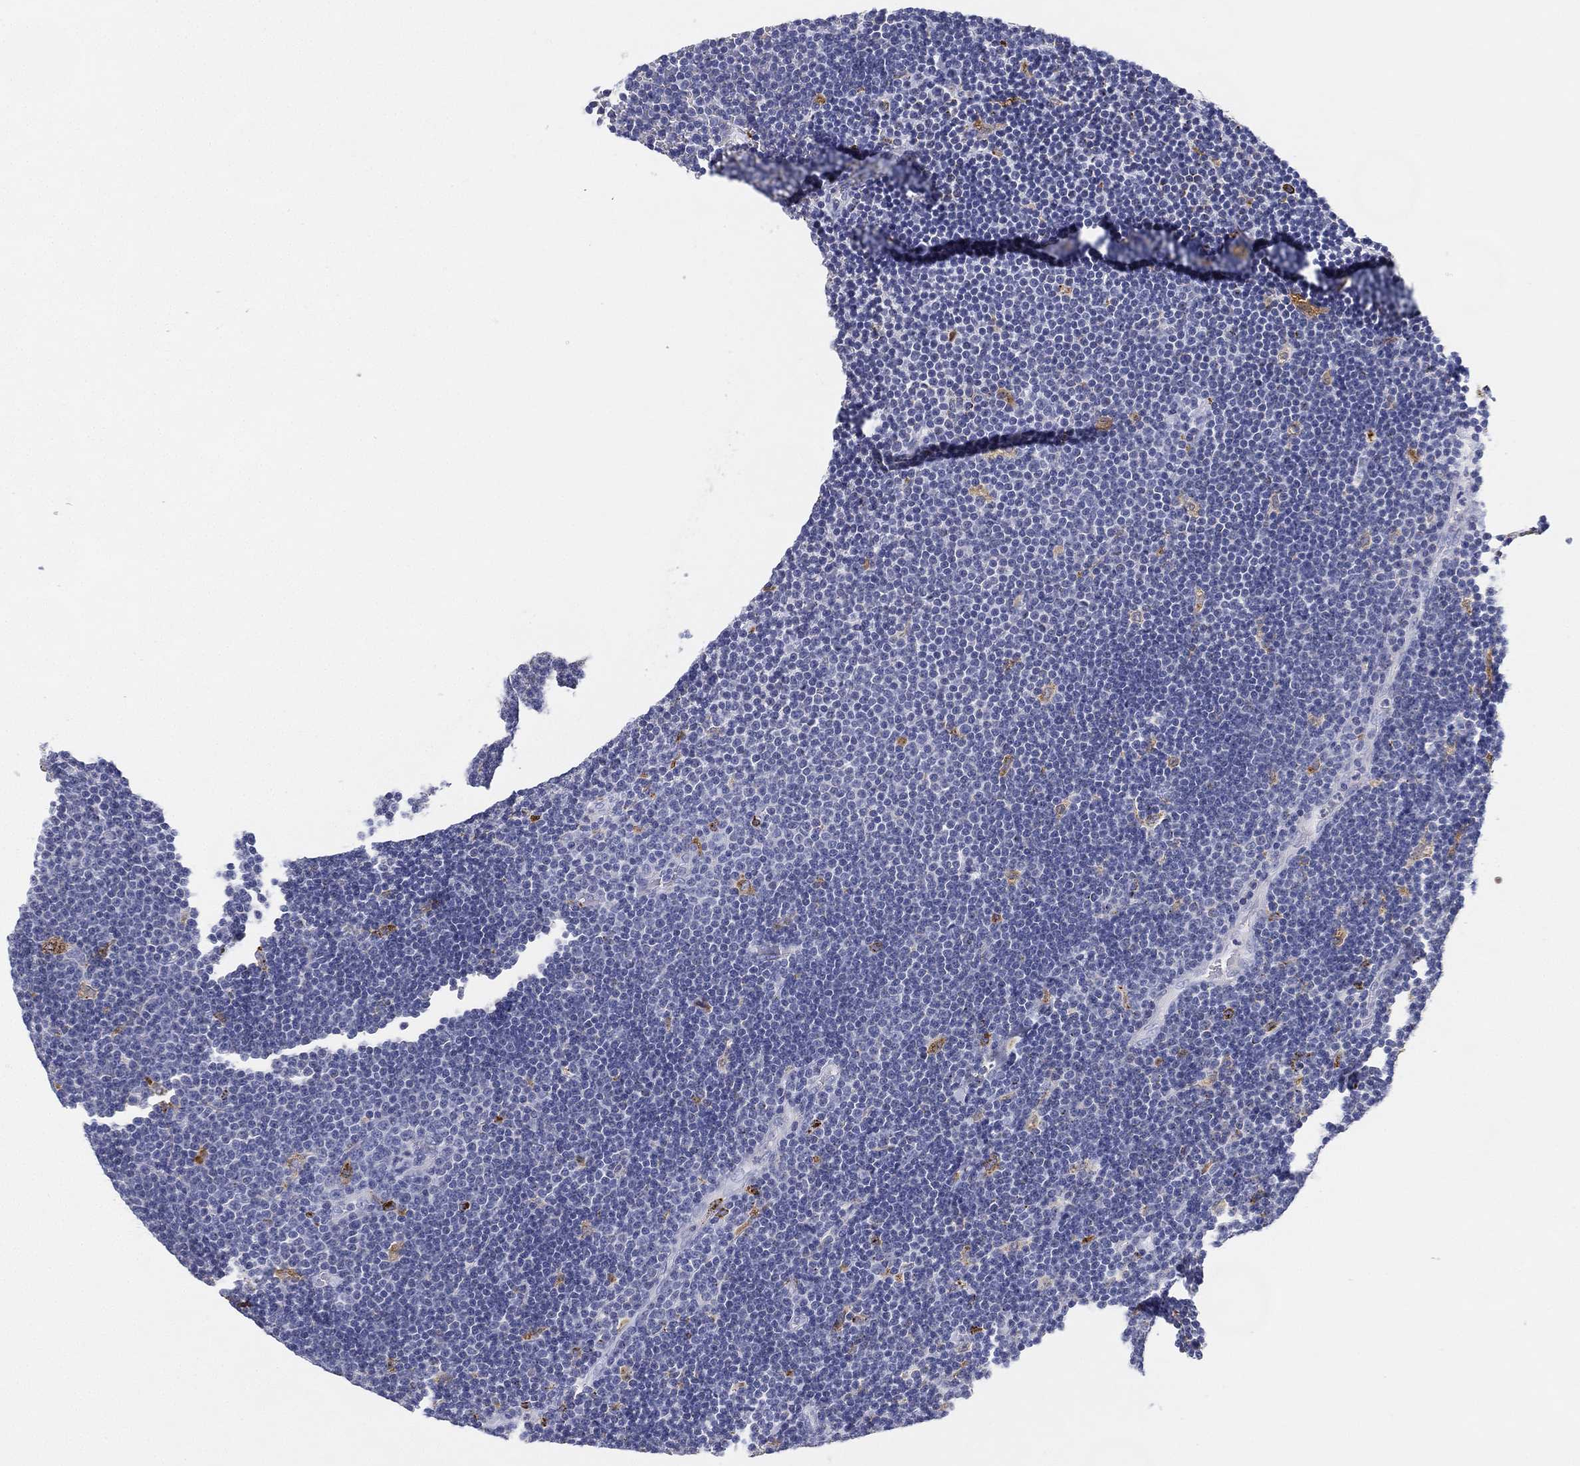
{"staining": {"intensity": "negative", "quantity": "none", "location": "none"}, "tissue": "lymphoma", "cell_type": "Tumor cells", "image_type": "cancer", "snomed": [{"axis": "morphology", "description": "Malignant lymphoma, non-Hodgkin's type, Low grade"}, {"axis": "topography", "description": "Brain"}], "caption": "Human low-grade malignant lymphoma, non-Hodgkin's type stained for a protein using immunohistochemistry (IHC) reveals no positivity in tumor cells.", "gene": "NPC2", "patient": {"sex": "female", "age": 66}}